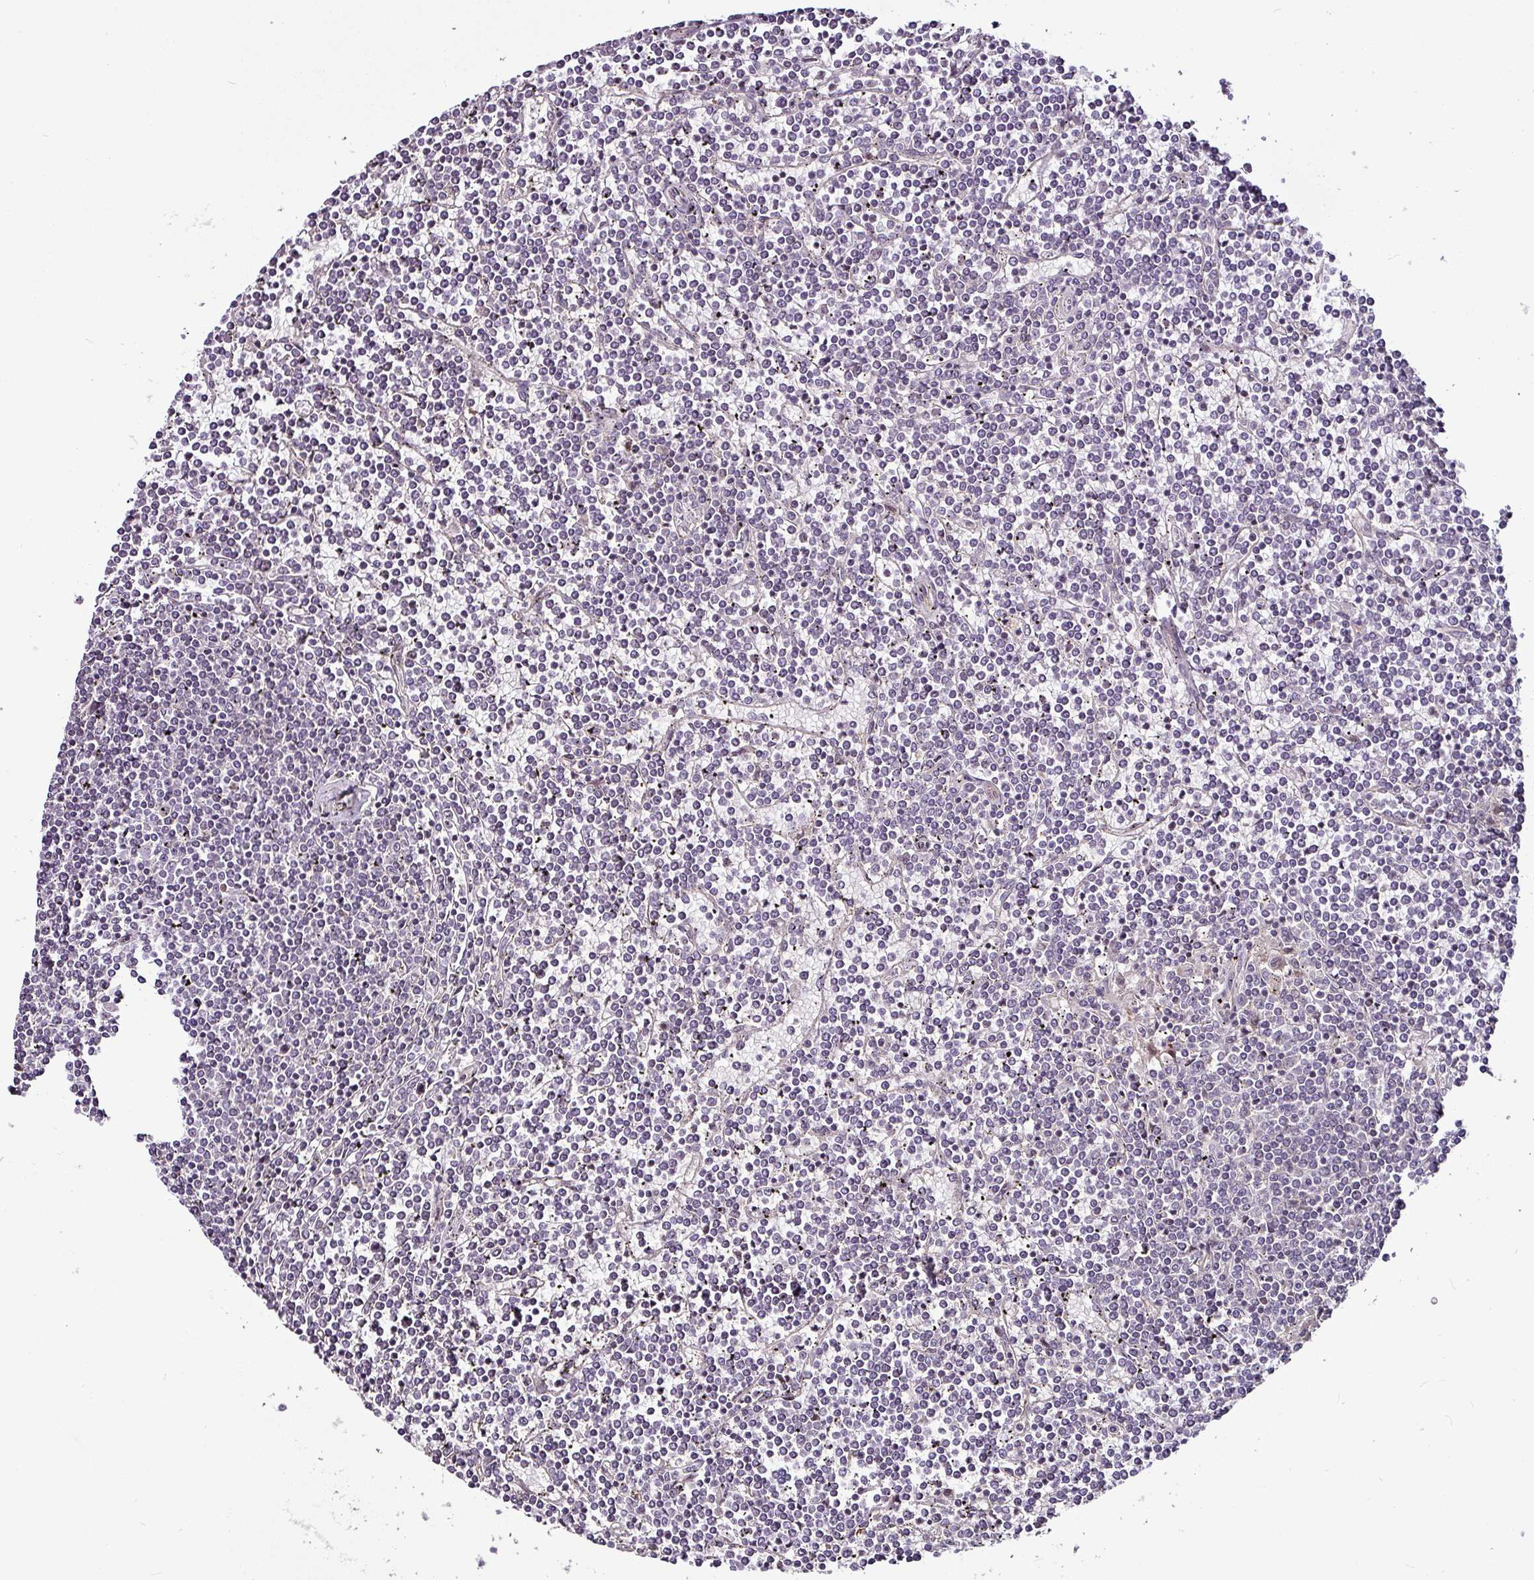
{"staining": {"intensity": "negative", "quantity": "none", "location": "none"}, "tissue": "lymphoma", "cell_type": "Tumor cells", "image_type": "cancer", "snomed": [{"axis": "morphology", "description": "Malignant lymphoma, non-Hodgkin's type, Low grade"}, {"axis": "topography", "description": "Spleen"}], "caption": "Tumor cells show no significant protein staining in lymphoma.", "gene": "DCAF13", "patient": {"sex": "female", "age": 19}}